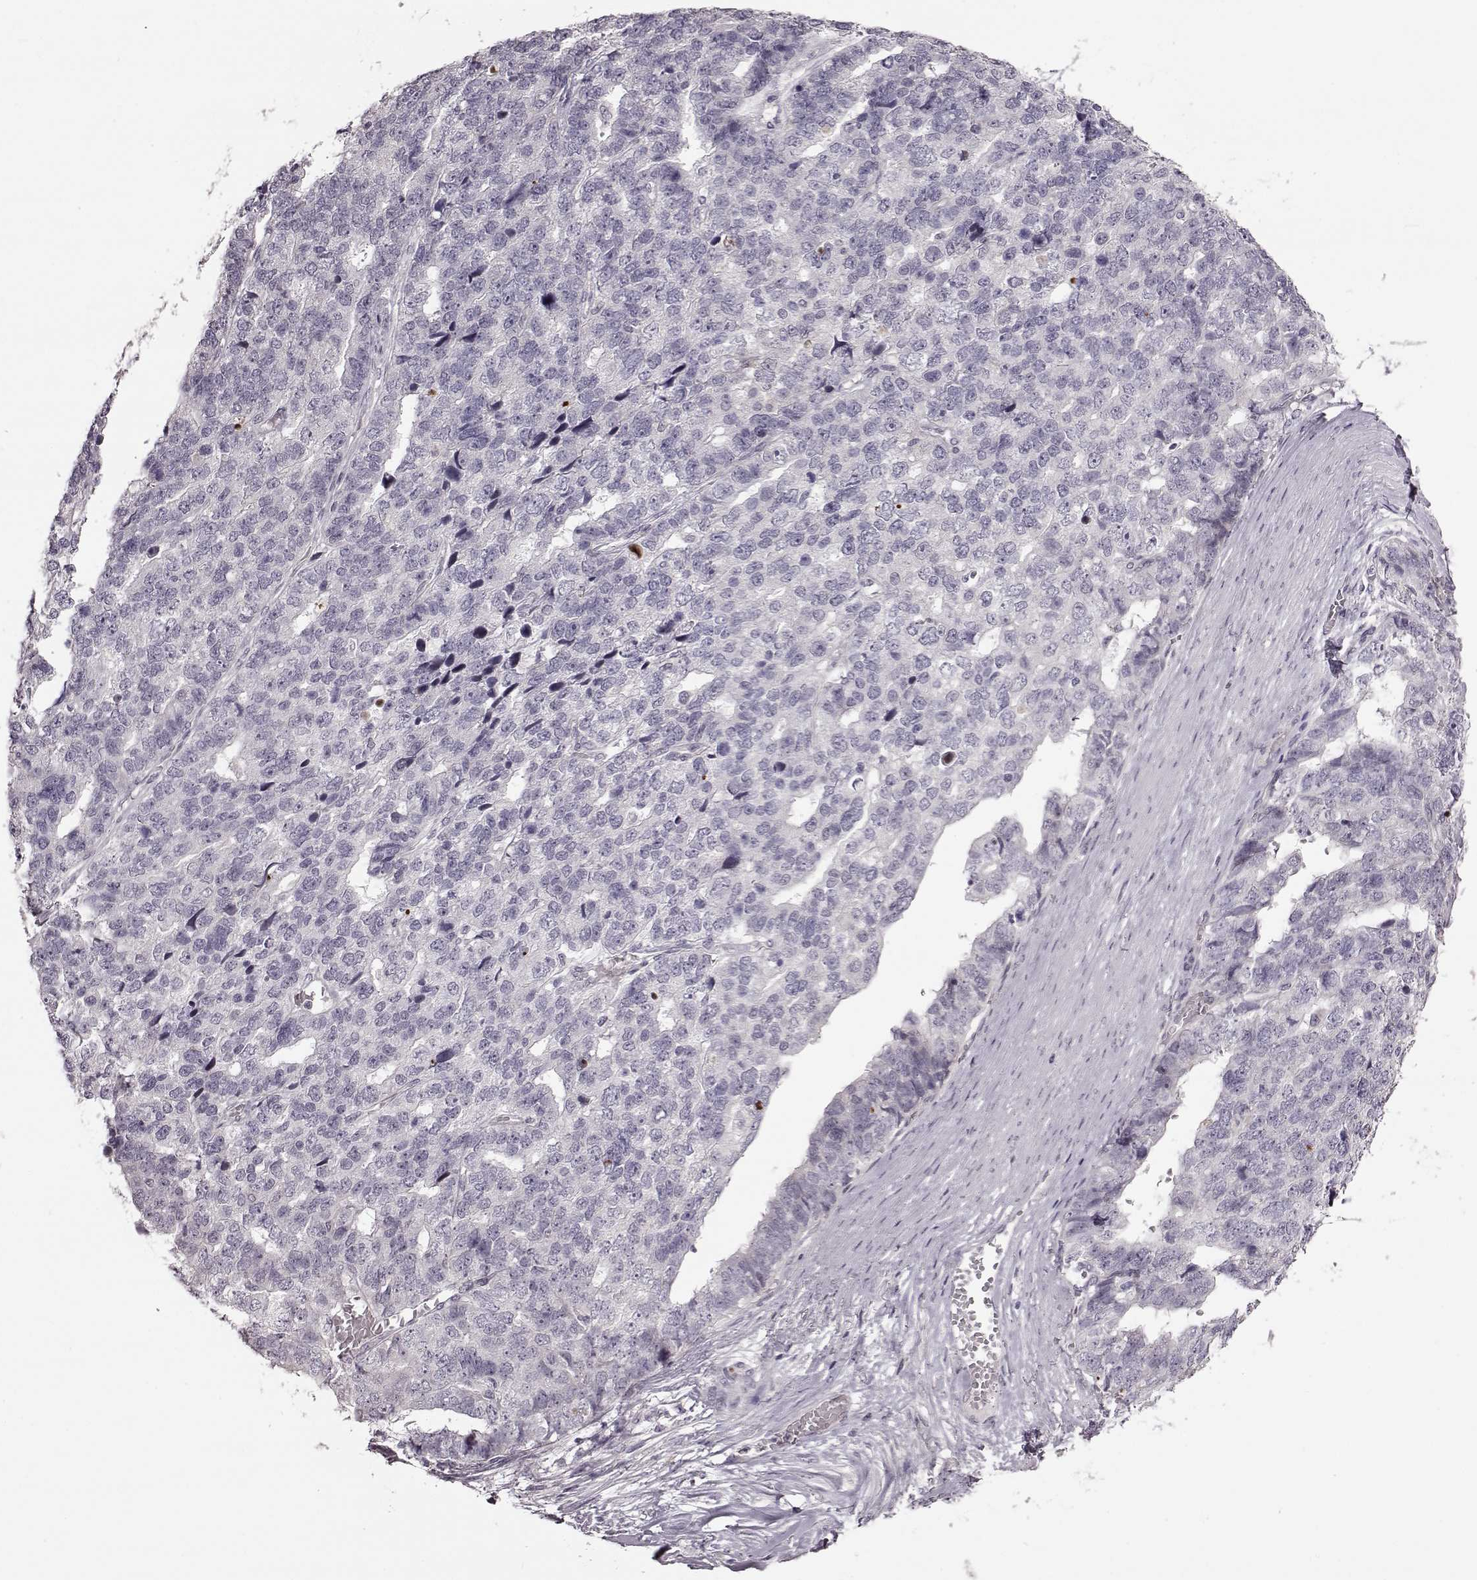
{"staining": {"intensity": "negative", "quantity": "none", "location": "none"}, "tissue": "stomach cancer", "cell_type": "Tumor cells", "image_type": "cancer", "snomed": [{"axis": "morphology", "description": "Adenocarcinoma, NOS"}, {"axis": "topography", "description": "Stomach"}], "caption": "Immunohistochemistry micrograph of neoplastic tissue: human adenocarcinoma (stomach) stained with DAB demonstrates no significant protein positivity in tumor cells.", "gene": "GAL", "patient": {"sex": "male", "age": 69}}